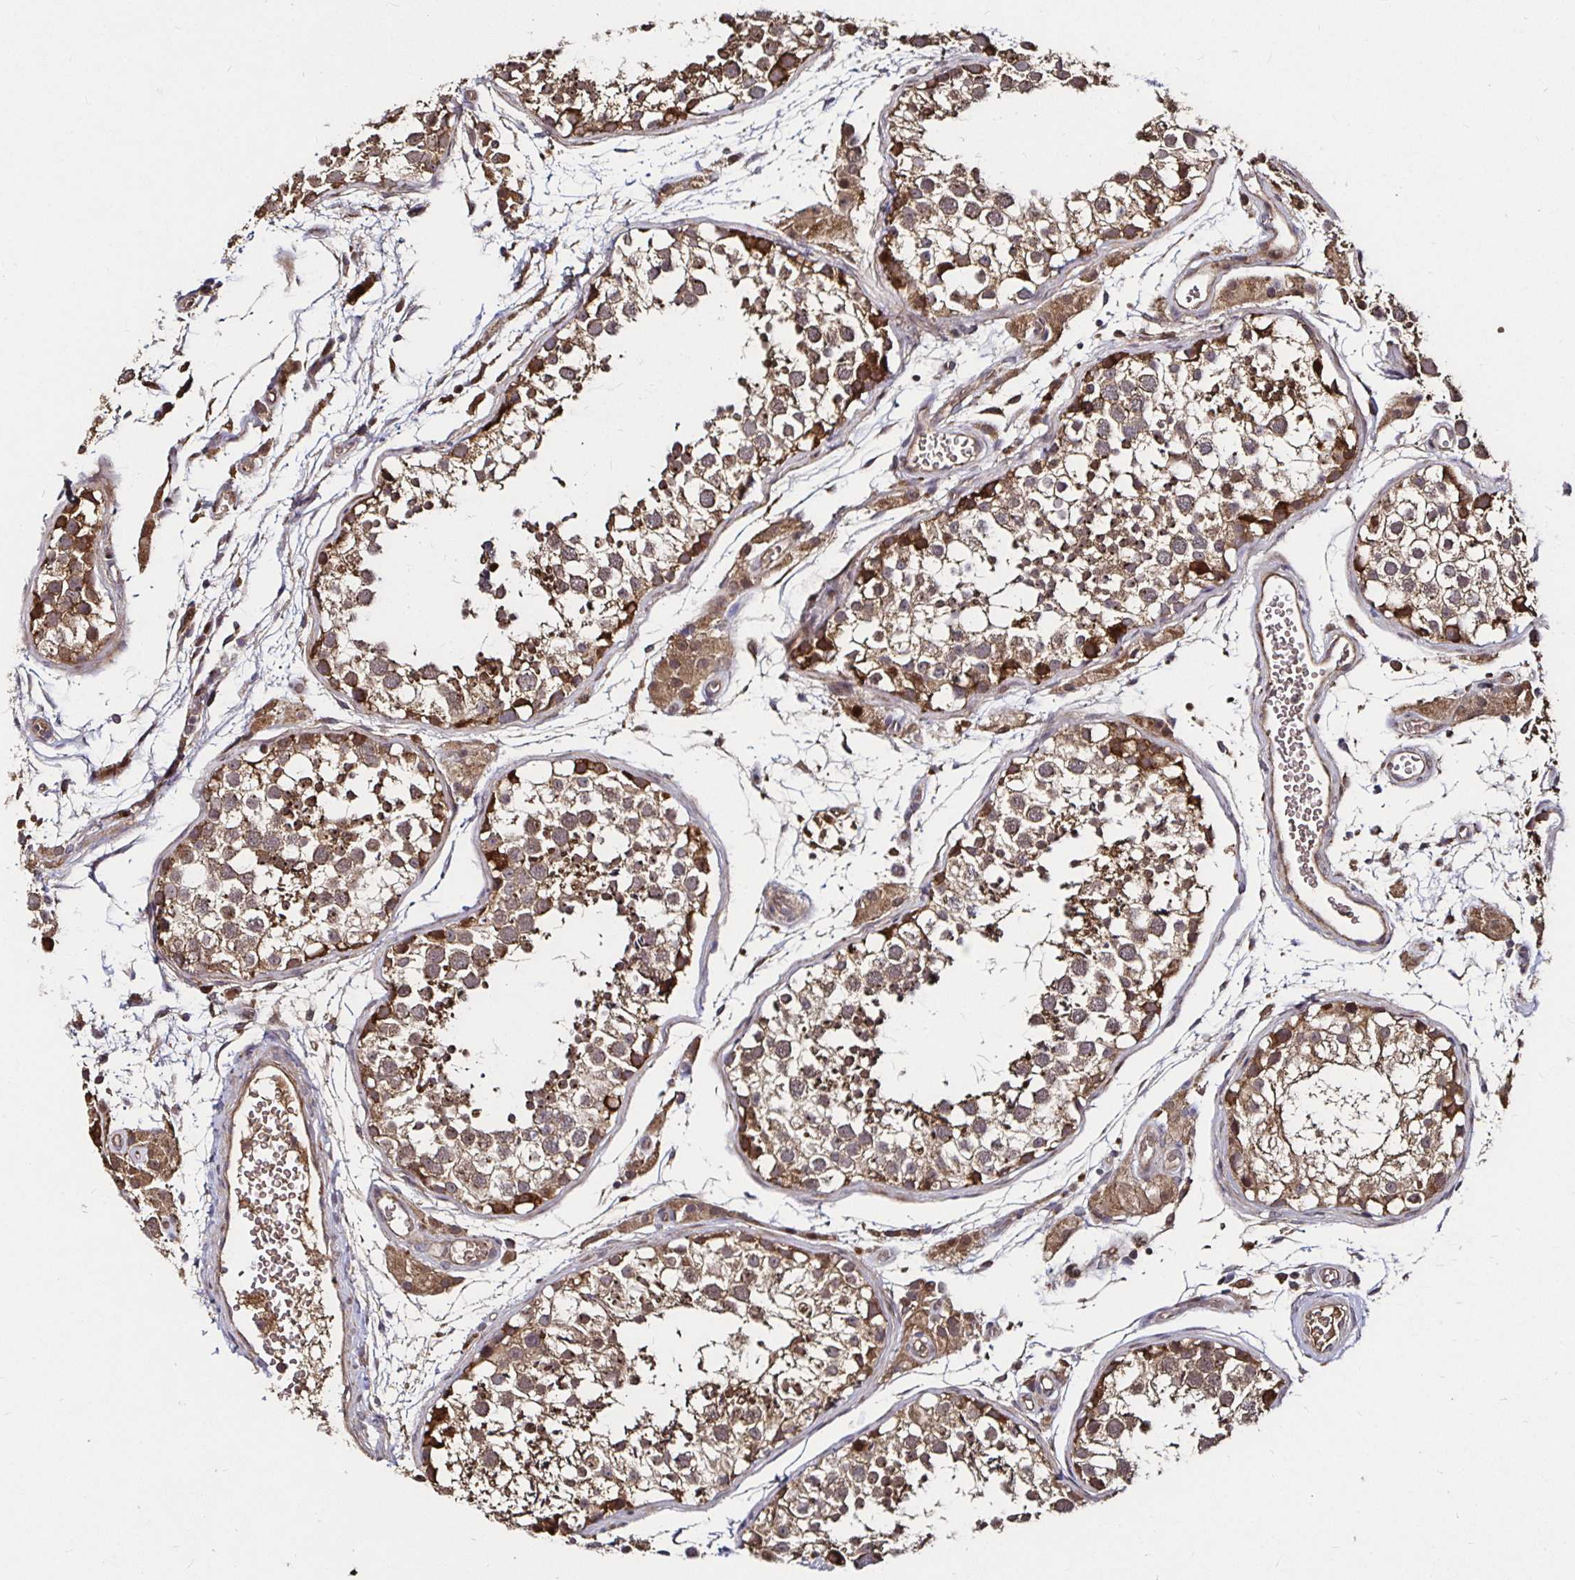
{"staining": {"intensity": "moderate", "quantity": ">75%", "location": "cytoplasmic/membranous,nuclear"}, "tissue": "testis", "cell_type": "Cells in seminiferous ducts", "image_type": "normal", "snomed": [{"axis": "morphology", "description": "Normal tissue, NOS"}, {"axis": "morphology", "description": "Seminoma, NOS"}, {"axis": "topography", "description": "Testis"}], "caption": "Testis stained with immunohistochemistry shows moderate cytoplasmic/membranous,nuclear staining in approximately >75% of cells in seminiferous ducts. (Stains: DAB in brown, nuclei in blue, Microscopy: brightfield microscopy at high magnification).", "gene": "SMYD3", "patient": {"sex": "male", "age": 29}}